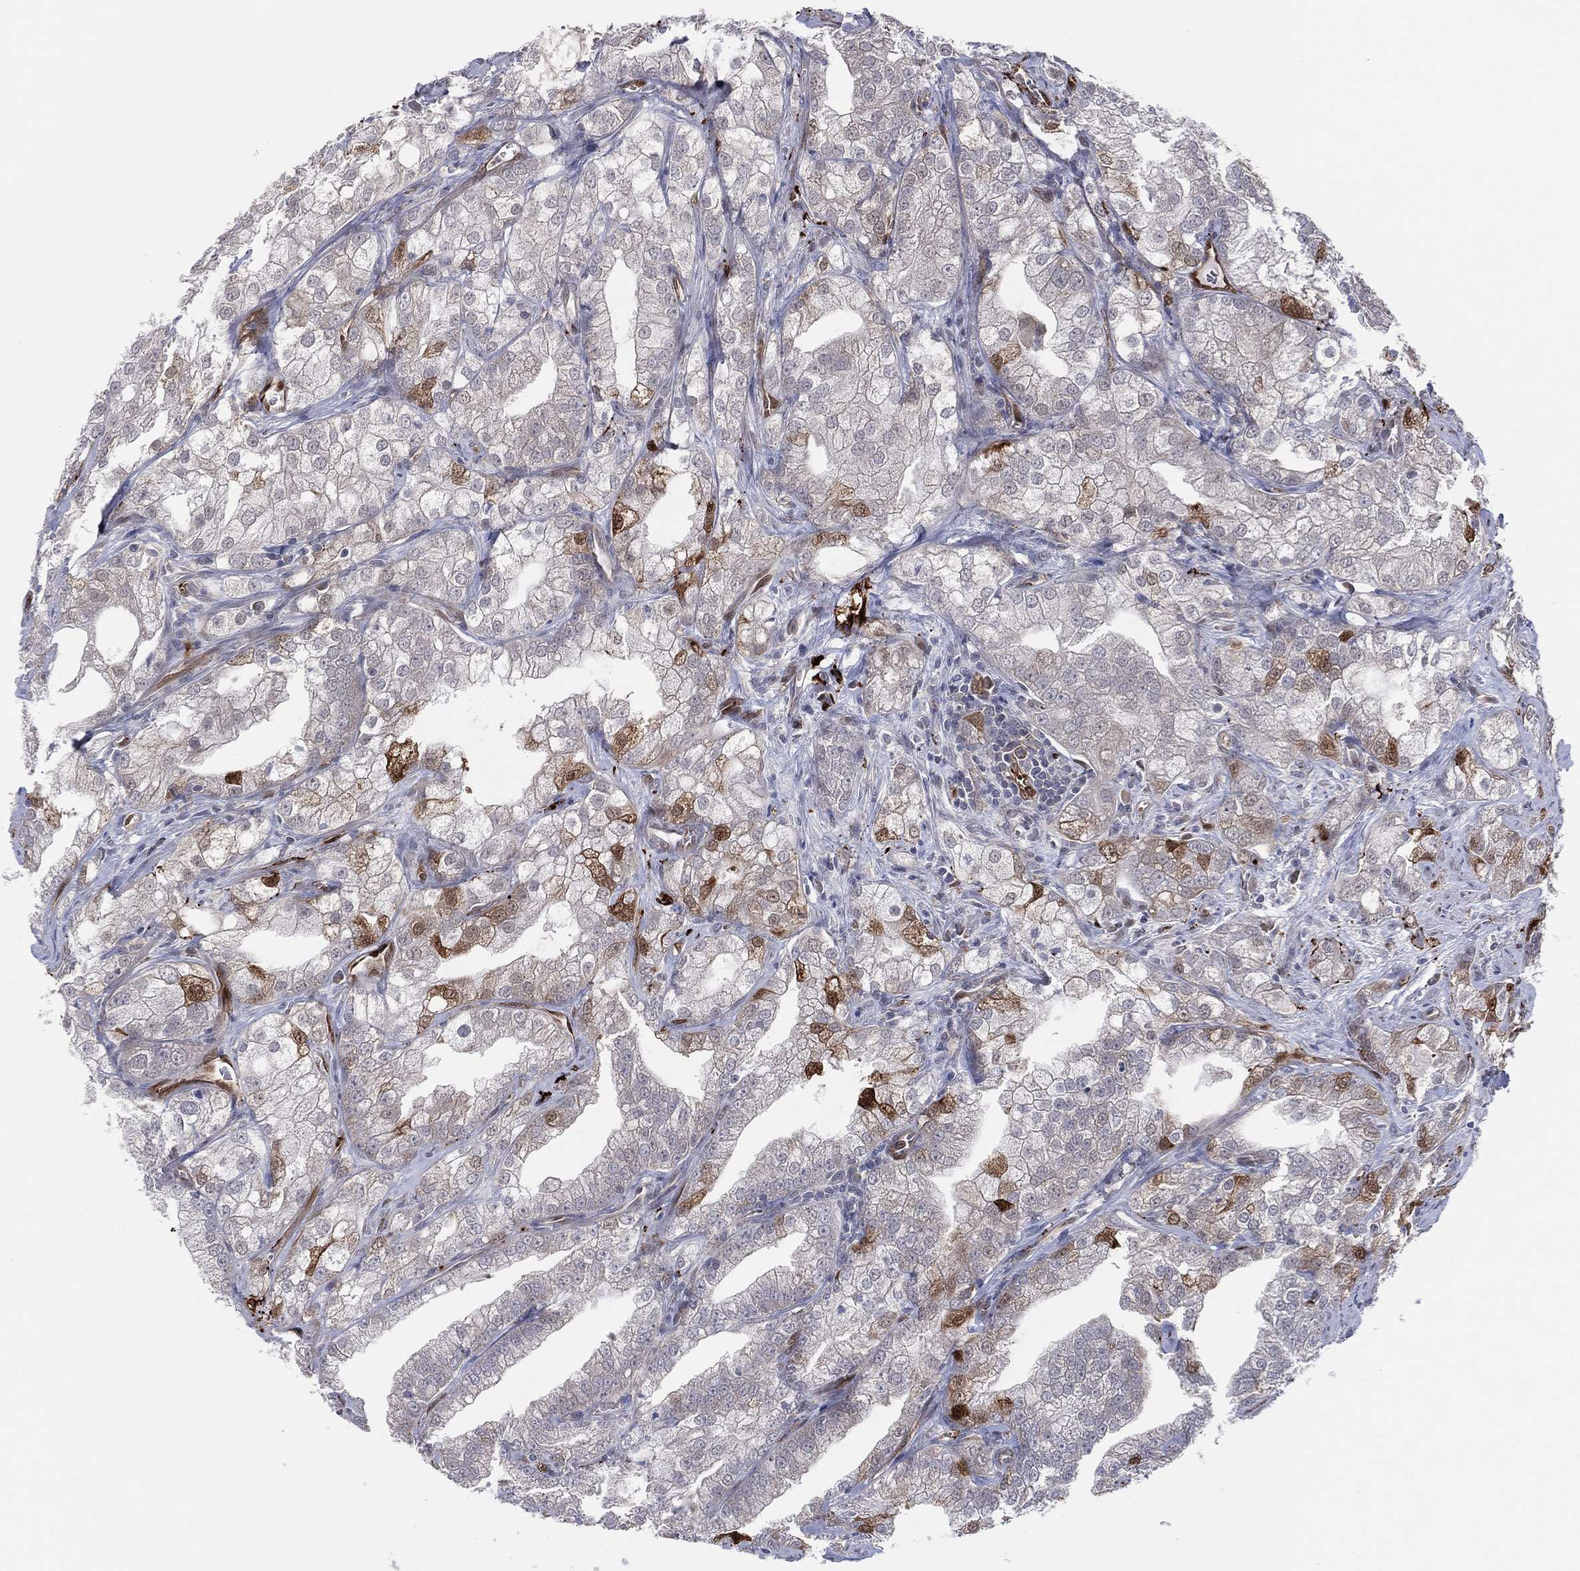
{"staining": {"intensity": "strong", "quantity": "<25%", "location": "cytoplasmic/membranous,nuclear"}, "tissue": "prostate cancer", "cell_type": "Tumor cells", "image_type": "cancer", "snomed": [{"axis": "morphology", "description": "Adenocarcinoma, NOS"}, {"axis": "topography", "description": "Prostate"}], "caption": "Prostate cancer (adenocarcinoma) stained with IHC demonstrates strong cytoplasmic/membranous and nuclear positivity in approximately <25% of tumor cells.", "gene": "SNCG", "patient": {"sex": "male", "age": 70}}